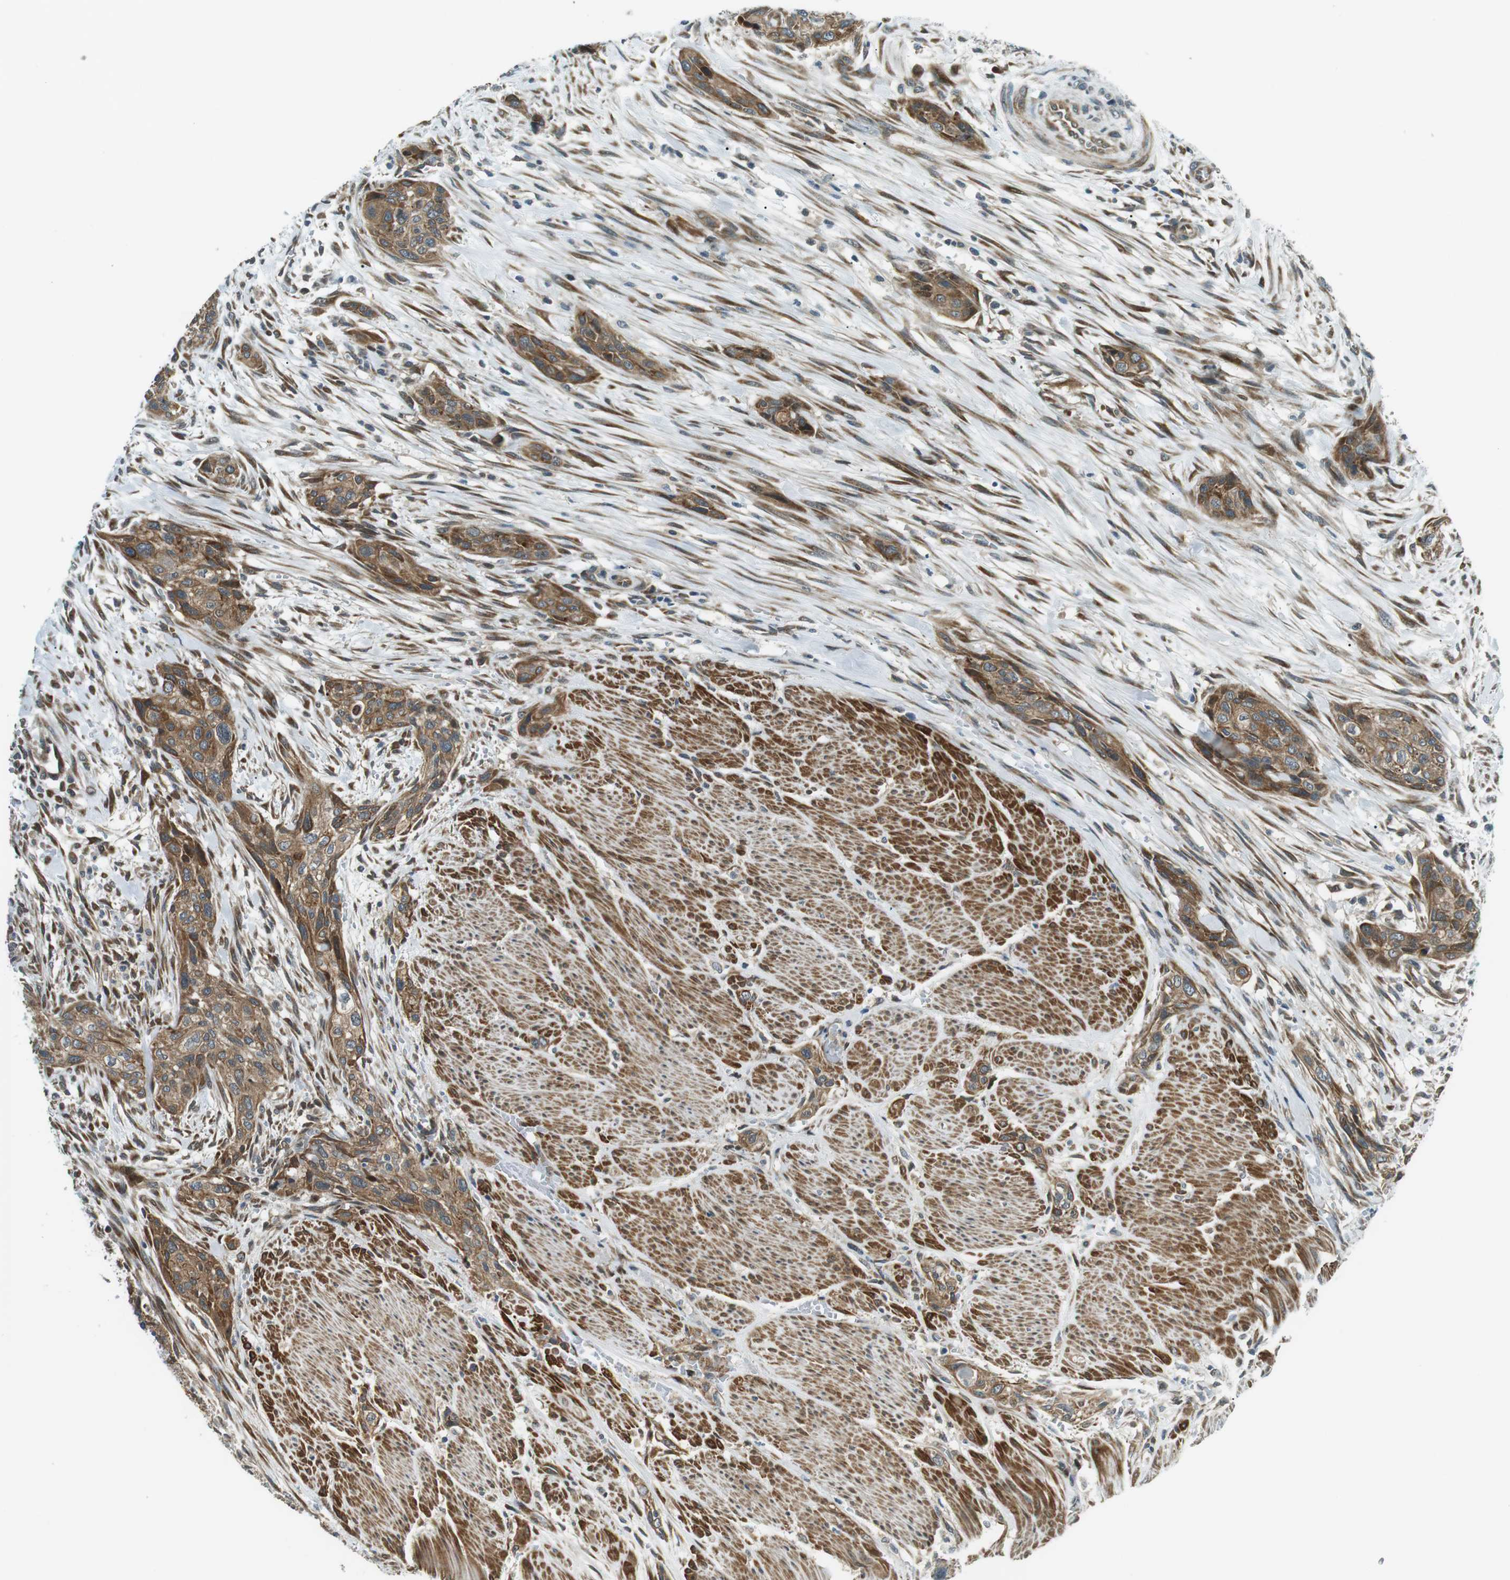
{"staining": {"intensity": "moderate", "quantity": ">75%", "location": "cytoplasmic/membranous"}, "tissue": "urothelial cancer", "cell_type": "Tumor cells", "image_type": "cancer", "snomed": [{"axis": "morphology", "description": "Urothelial carcinoma, High grade"}, {"axis": "topography", "description": "Urinary bladder"}], "caption": "Moderate cytoplasmic/membranous expression is present in approximately >75% of tumor cells in urothelial carcinoma (high-grade).", "gene": "TMEM74", "patient": {"sex": "male", "age": 35}}